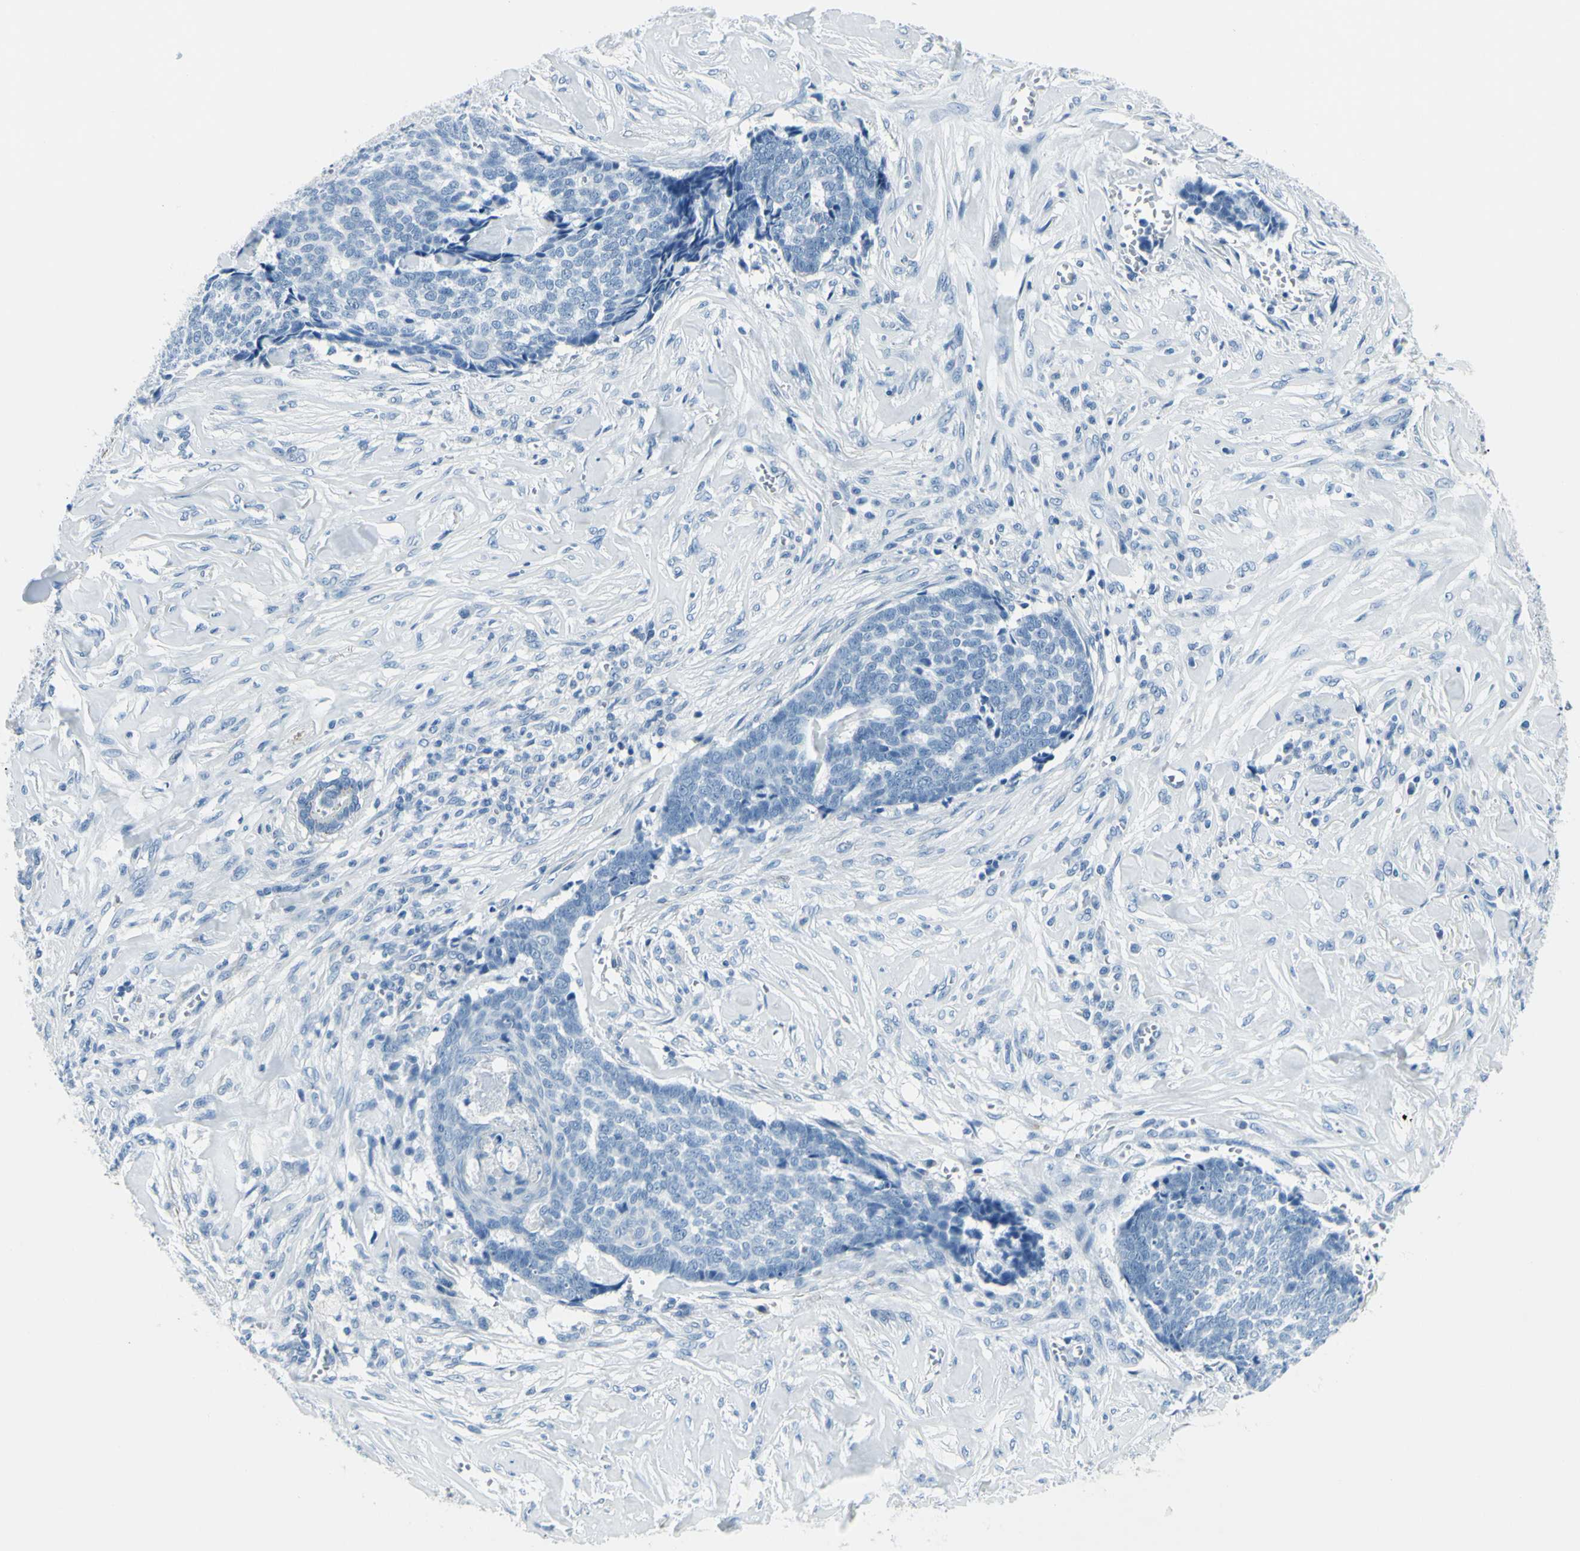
{"staining": {"intensity": "negative", "quantity": "none", "location": "none"}, "tissue": "skin cancer", "cell_type": "Tumor cells", "image_type": "cancer", "snomed": [{"axis": "morphology", "description": "Basal cell carcinoma"}, {"axis": "topography", "description": "Skin"}], "caption": "IHC histopathology image of skin cancer (basal cell carcinoma) stained for a protein (brown), which shows no expression in tumor cells.", "gene": "CDH15", "patient": {"sex": "male", "age": 84}}